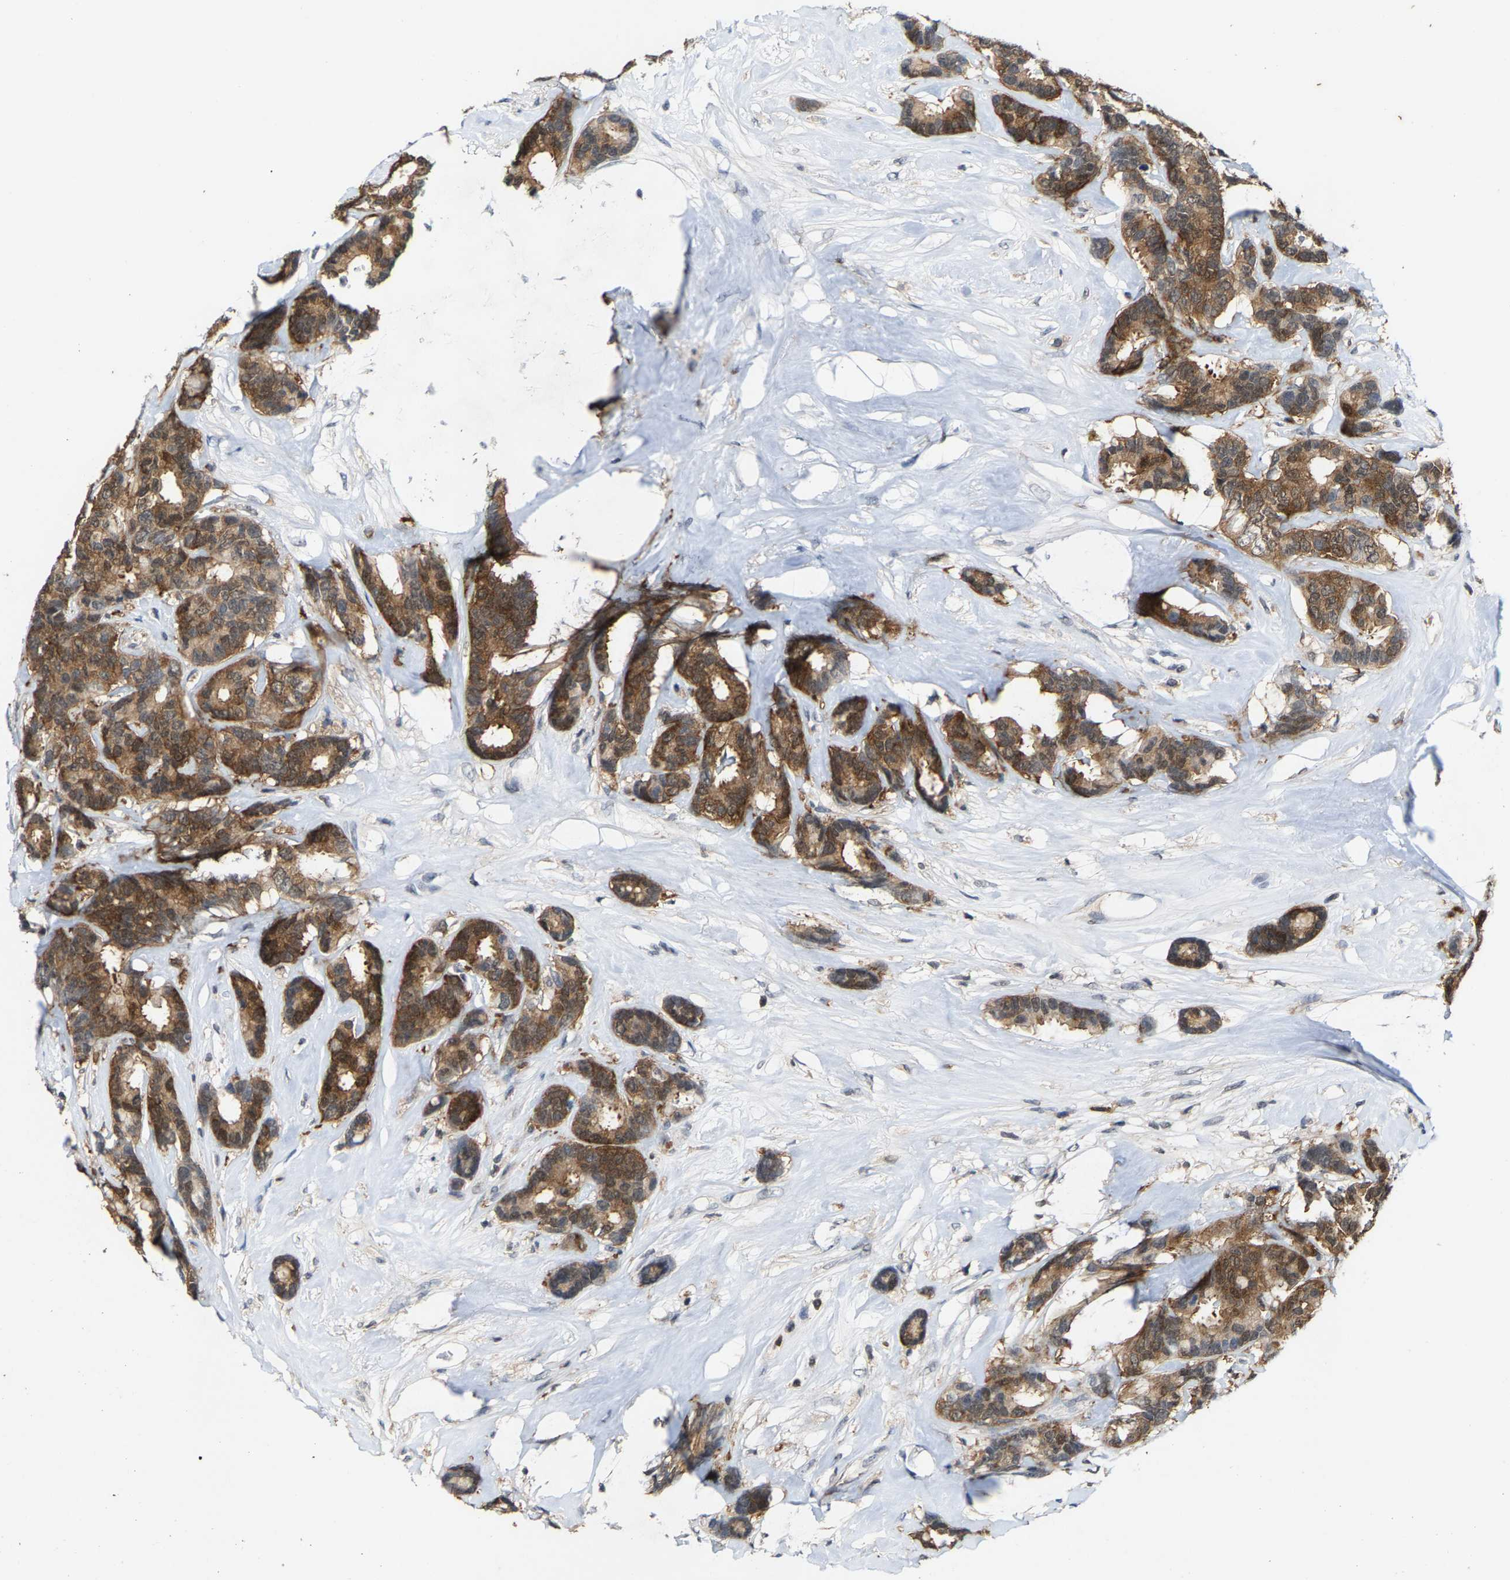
{"staining": {"intensity": "moderate", "quantity": ">75%", "location": "cytoplasmic/membranous"}, "tissue": "breast cancer", "cell_type": "Tumor cells", "image_type": "cancer", "snomed": [{"axis": "morphology", "description": "Duct carcinoma"}, {"axis": "topography", "description": "Breast"}], "caption": "A high-resolution photomicrograph shows IHC staining of breast cancer (intraductal carcinoma), which shows moderate cytoplasmic/membranous positivity in approximately >75% of tumor cells. The staining was performed using DAB (3,3'-diaminobenzidine) to visualize the protein expression in brown, while the nuclei were stained in blue with hematoxylin (Magnification: 20x).", "gene": "FGD3", "patient": {"sex": "female", "age": 87}}